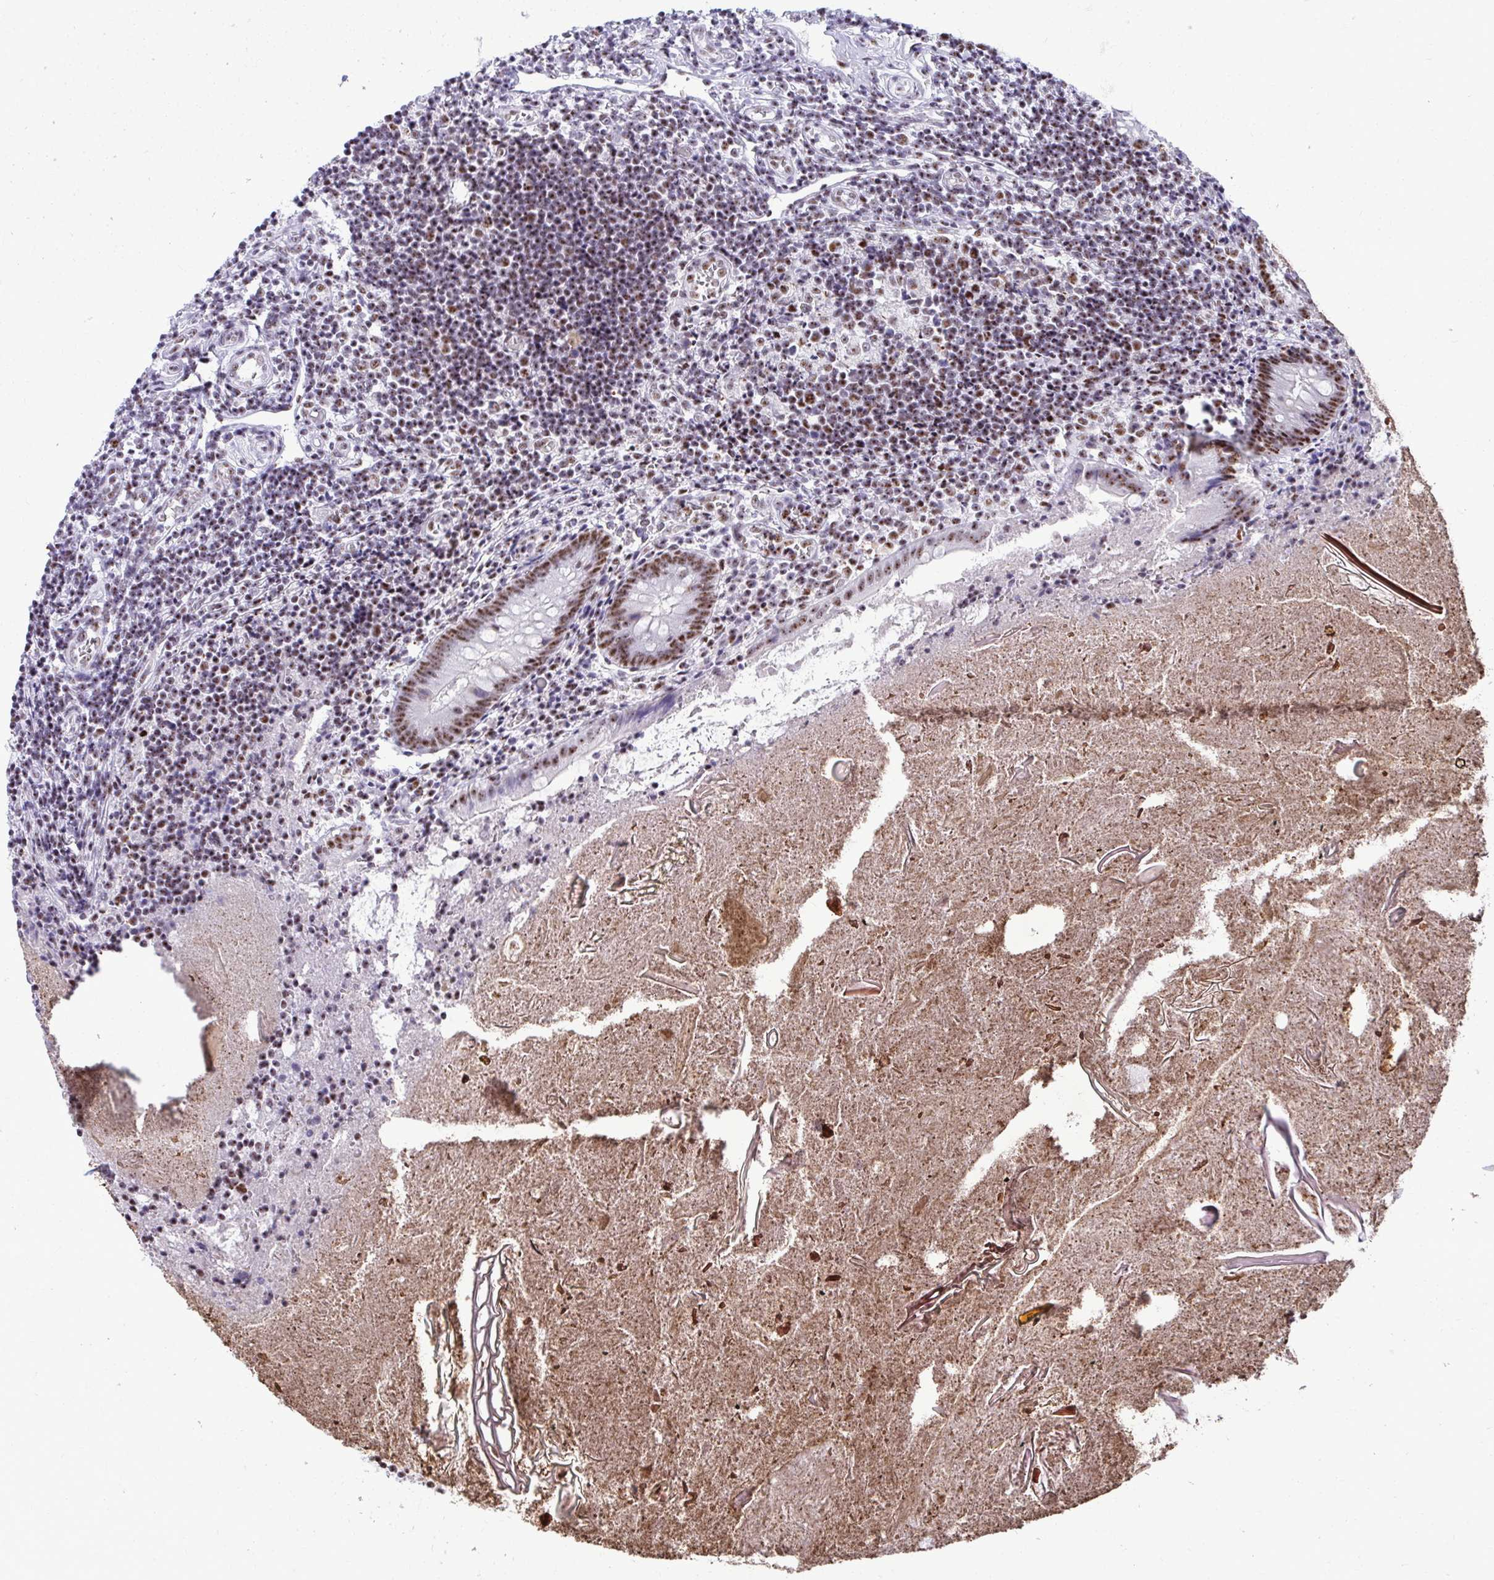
{"staining": {"intensity": "strong", "quantity": ">75%", "location": "nuclear"}, "tissue": "appendix", "cell_type": "Glandular cells", "image_type": "normal", "snomed": [{"axis": "morphology", "description": "Normal tissue, NOS"}, {"axis": "topography", "description": "Appendix"}], "caption": "Unremarkable appendix was stained to show a protein in brown. There is high levels of strong nuclear positivity in approximately >75% of glandular cells. Immunohistochemistry (ihc) stains the protein in brown and the nuclei are stained blue.", "gene": "PELP1", "patient": {"sex": "female", "age": 17}}